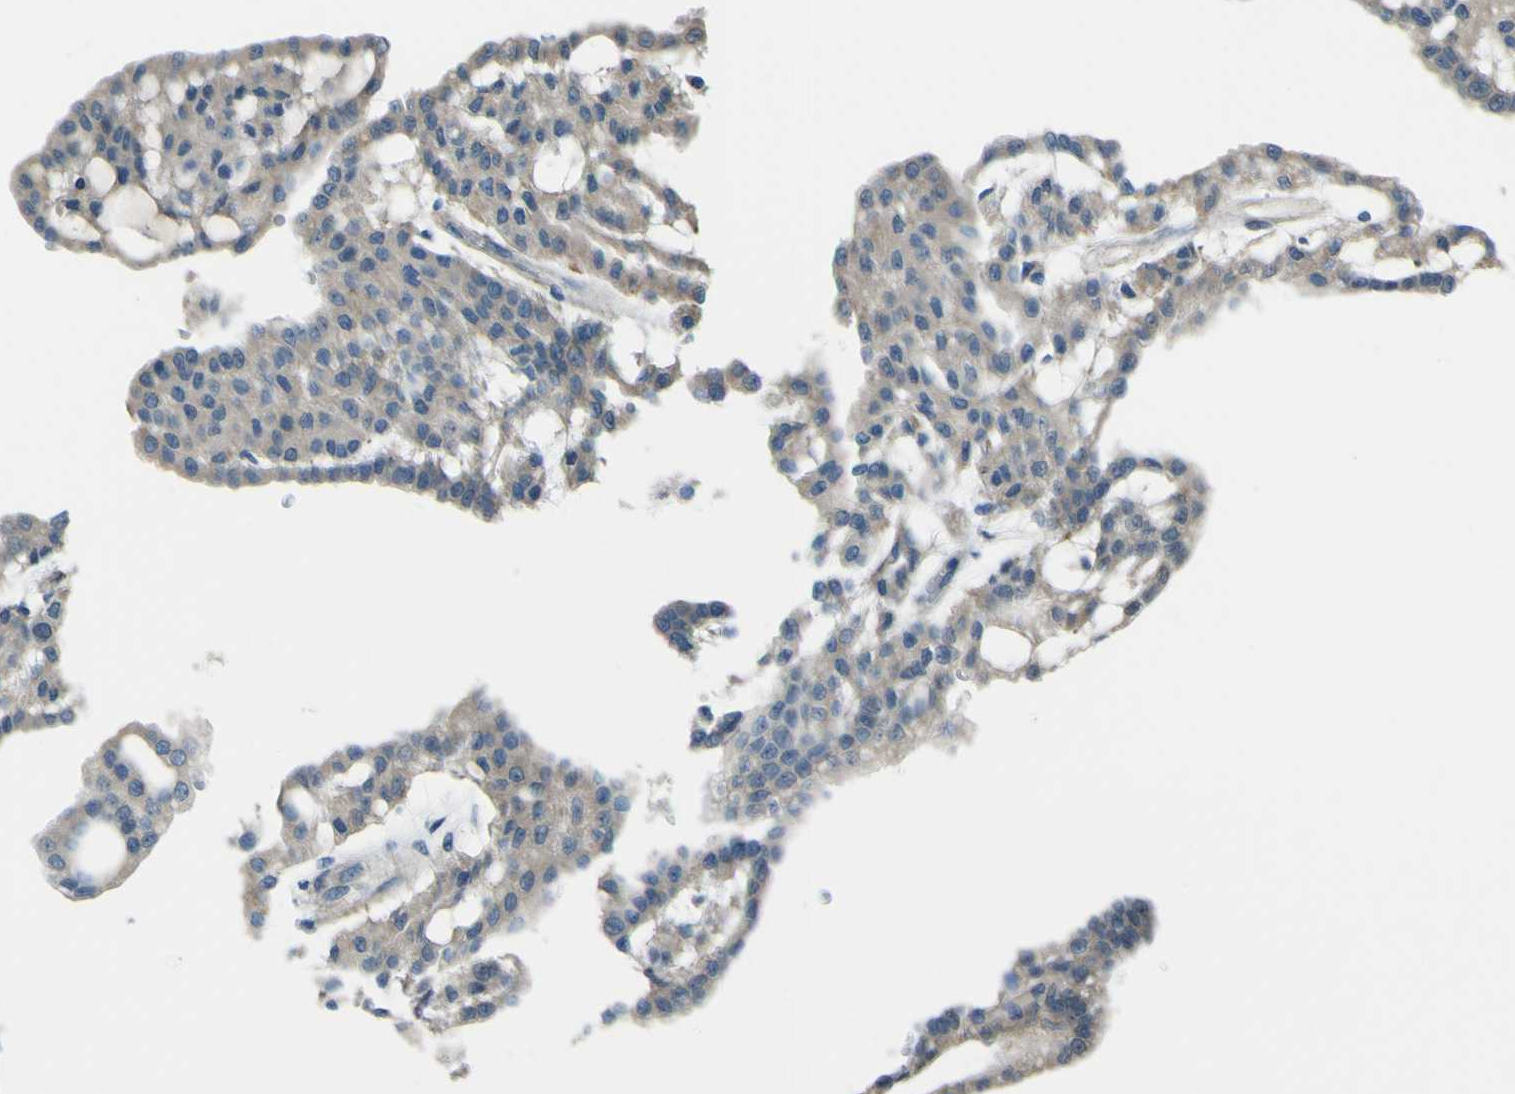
{"staining": {"intensity": "negative", "quantity": "none", "location": "none"}, "tissue": "renal cancer", "cell_type": "Tumor cells", "image_type": "cancer", "snomed": [{"axis": "morphology", "description": "Adenocarcinoma, NOS"}, {"axis": "topography", "description": "Kidney"}], "caption": "The immunohistochemistry micrograph has no significant positivity in tumor cells of adenocarcinoma (renal) tissue.", "gene": "NAALADL2", "patient": {"sex": "male", "age": 63}}